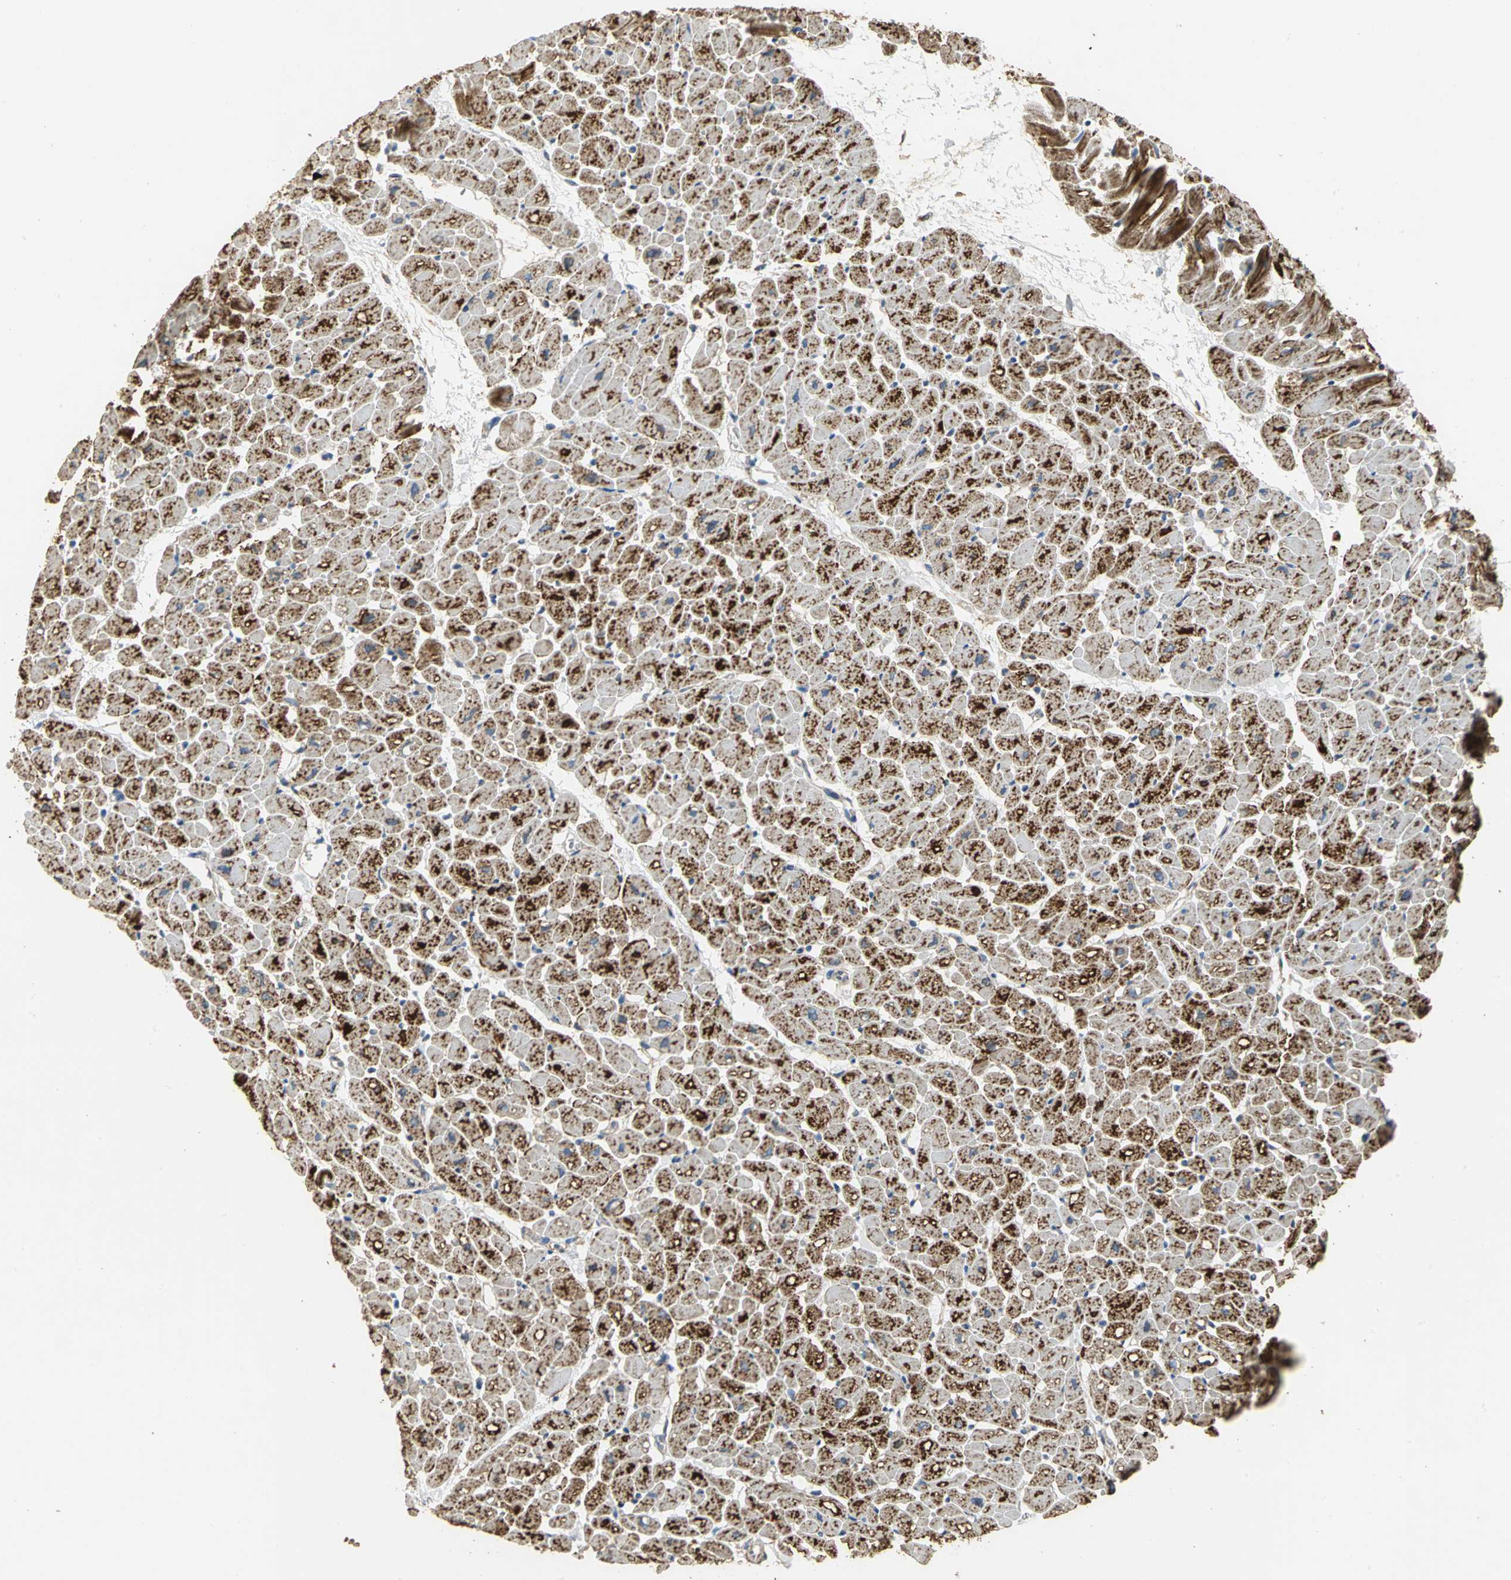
{"staining": {"intensity": "strong", "quantity": ">75%", "location": "cytoplasmic/membranous"}, "tissue": "heart muscle", "cell_type": "Cardiomyocytes", "image_type": "normal", "snomed": [{"axis": "morphology", "description": "Normal tissue, NOS"}, {"axis": "topography", "description": "Heart"}], "caption": "Immunohistochemical staining of benign human heart muscle reveals high levels of strong cytoplasmic/membranous staining in approximately >75% of cardiomyocytes. Using DAB (3,3'-diaminobenzidine) (brown) and hematoxylin (blue) stains, captured at high magnification using brightfield microscopy.", "gene": "NDUFB5", "patient": {"sex": "male", "age": 45}}